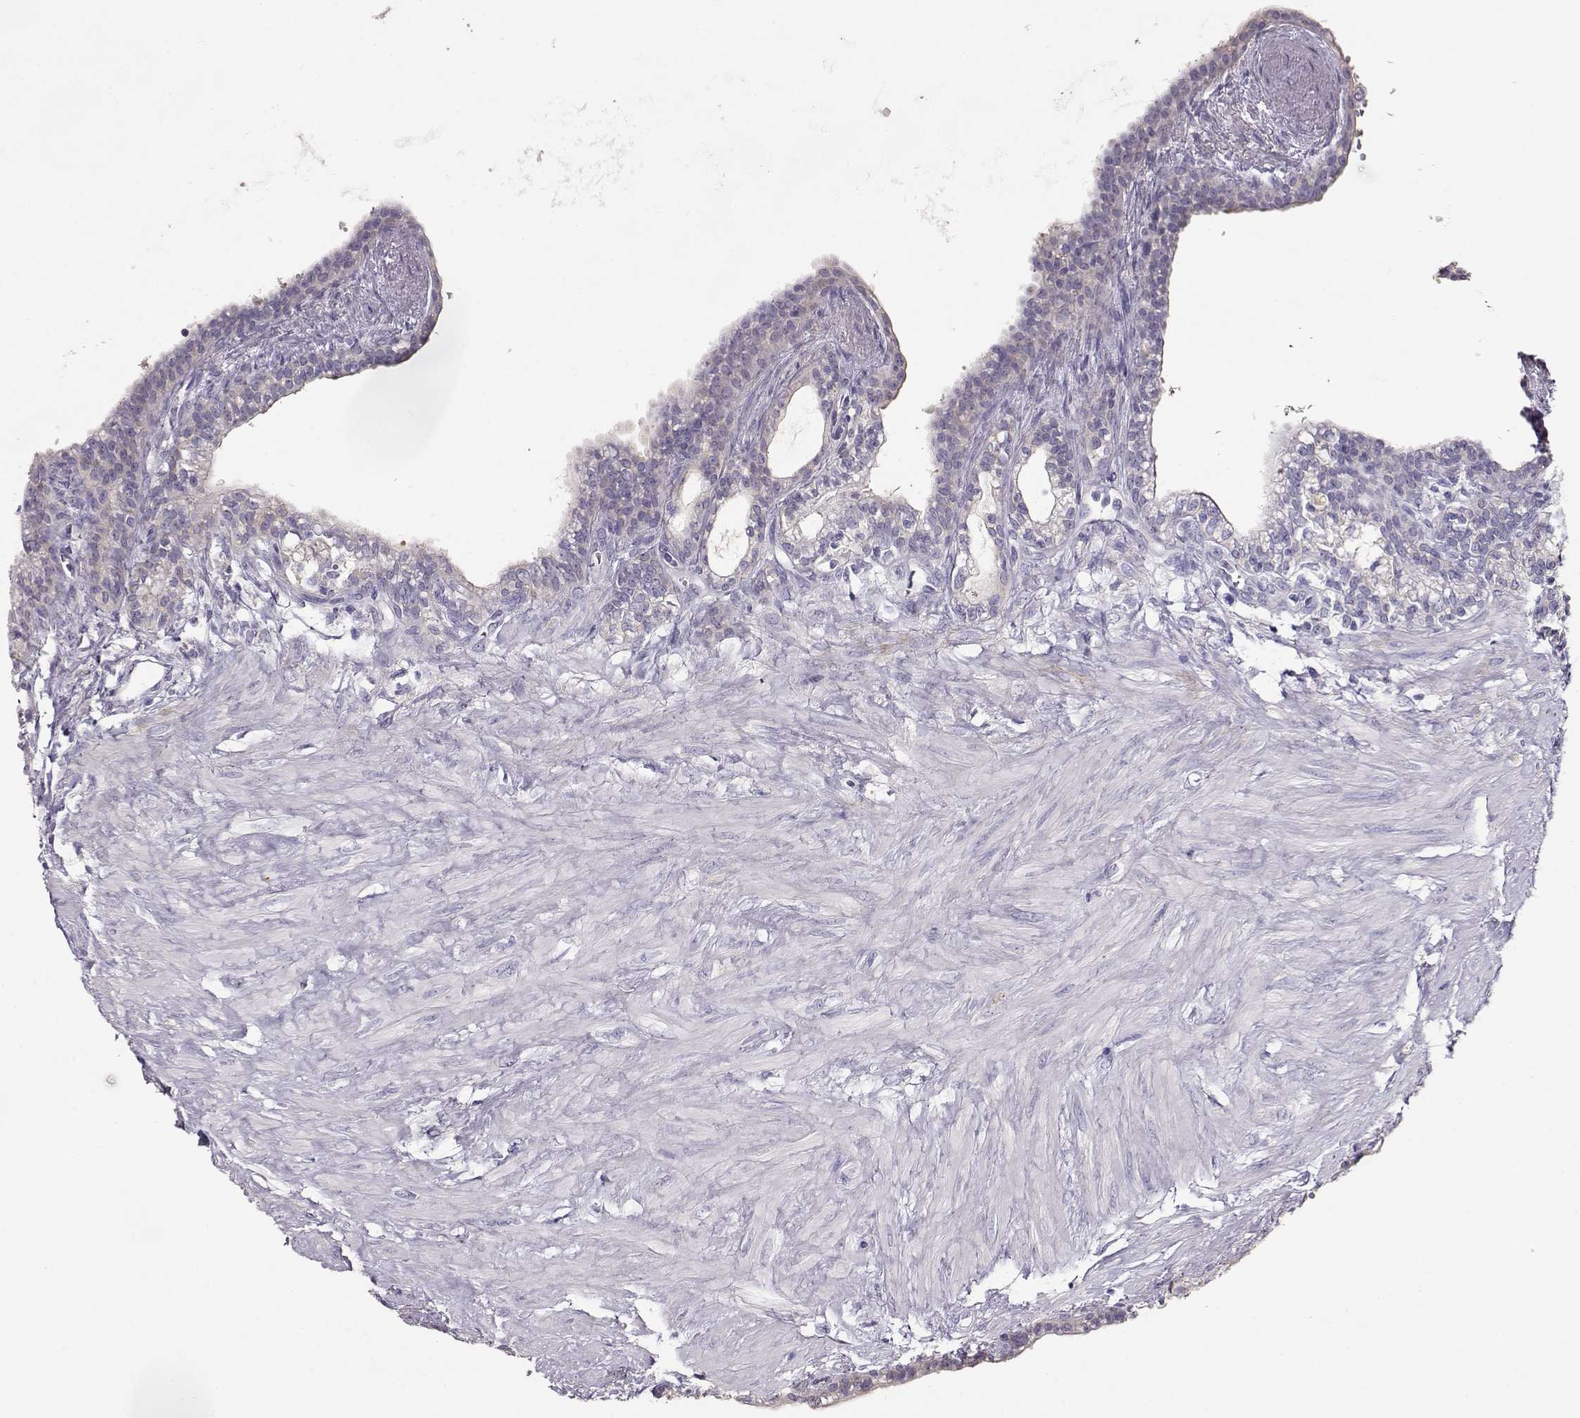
{"staining": {"intensity": "negative", "quantity": "none", "location": "none"}, "tissue": "seminal vesicle", "cell_type": "Glandular cells", "image_type": "normal", "snomed": [{"axis": "morphology", "description": "Normal tissue, NOS"}, {"axis": "morphology", "description": "Urothelial carcinoma, NOS"}, {"axis": "topography", "description": "Urinary bladder"}, {"axis": "topography", "description": "Seminal veicle"}], "caption": "This is a image of immunohistochemistry (IHC) staining of benign seminal vesicle, which shows no positivity in glandular cells. Brightfield microscopy of IHC stained with DAB (brown) and hematoxylin (blue), captured at high magnification.", "gene": "NDRG4", "patient": {"sex": "male", "age": 76}}